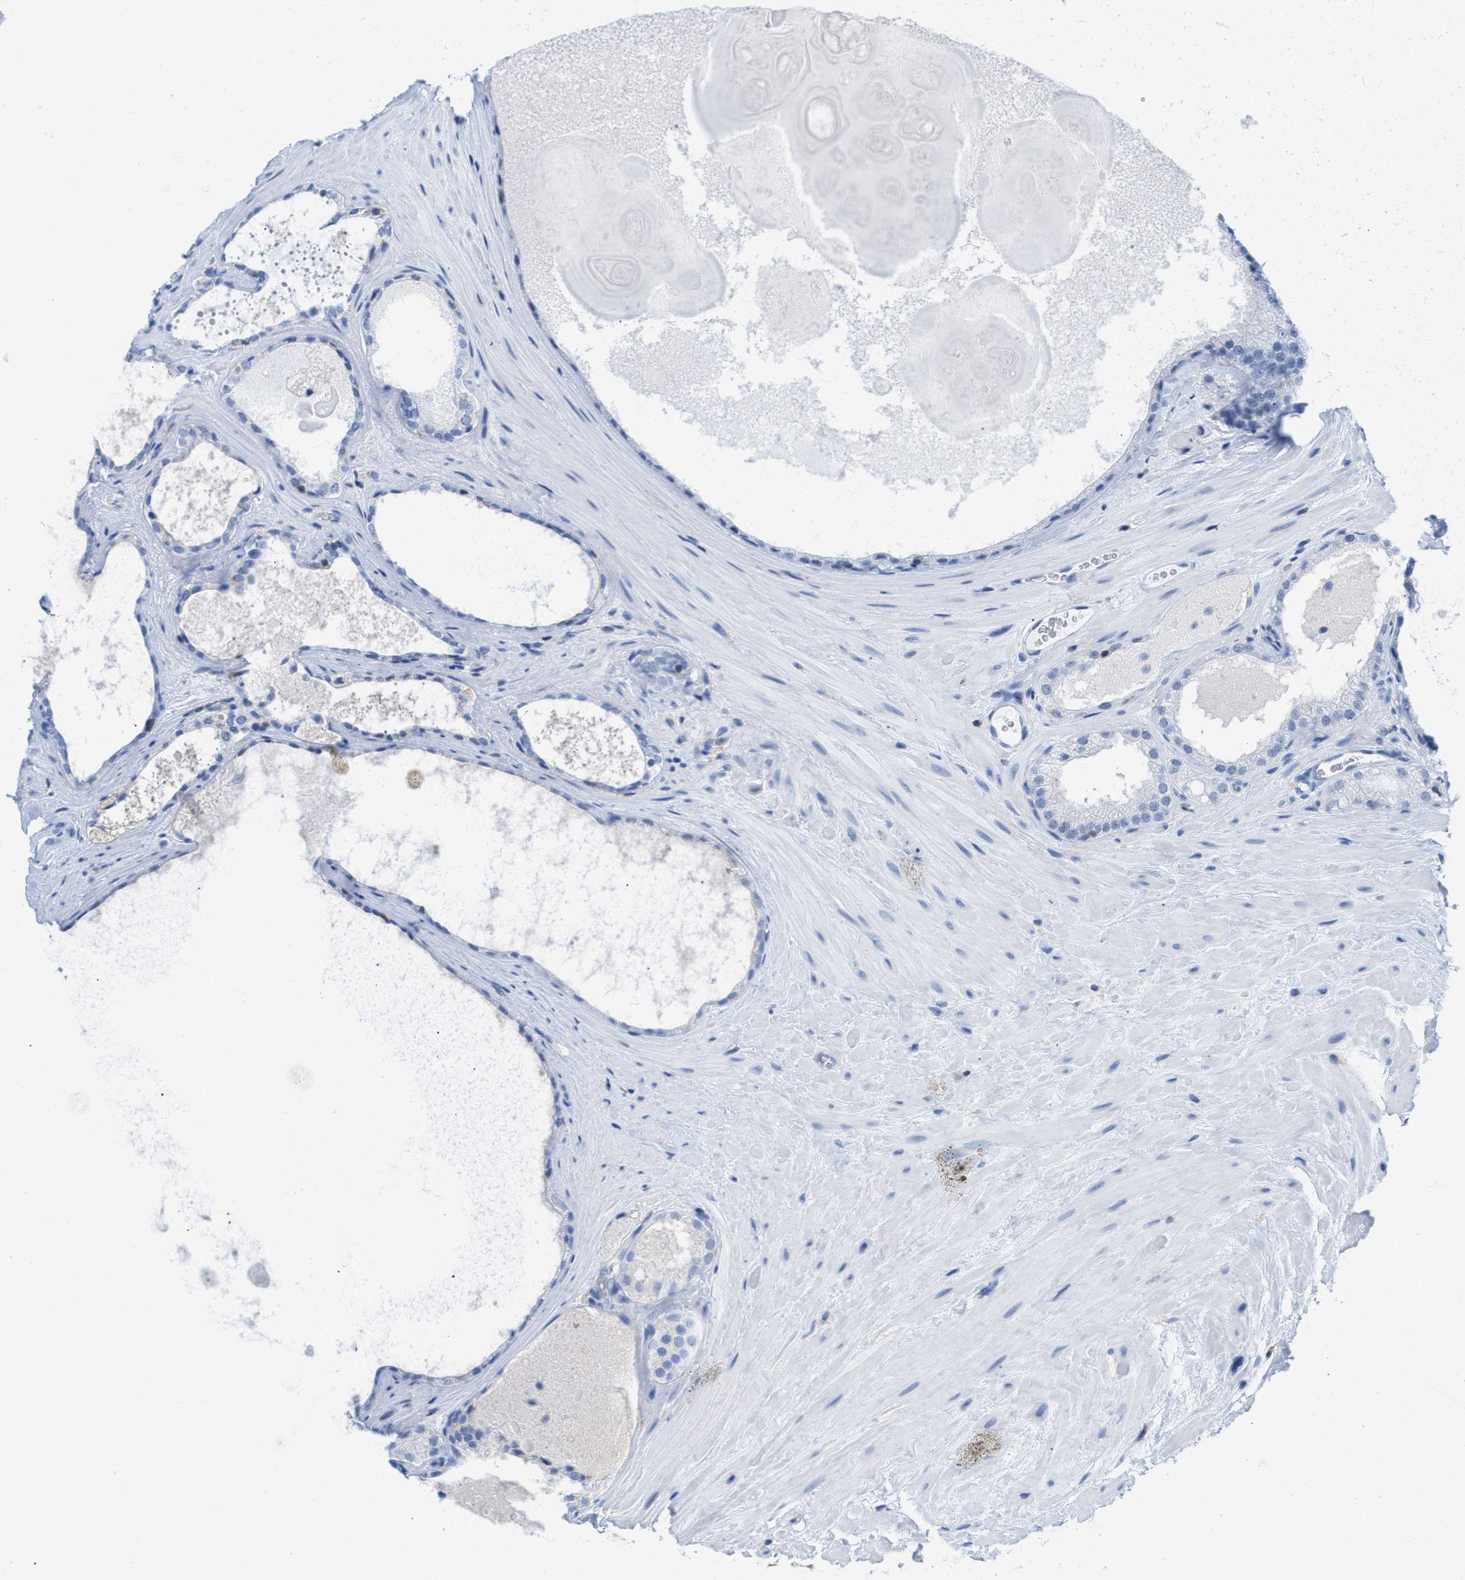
{"staining": {"intensity": "negative", "quantity": "none", "location": "none"}, "tissue": "prostate cancer", "cell_type": "Tumor cells", "image_type": "cancer", "snomed": [{"axis": "morphology", "description": "Adenocarcinoma, Low grade"}, {"axis": "topography", "description": "Prostate"}], "caption": "Immunohistochemistry image of neoplastic tissue: prostate cancer (low-grade adenocarcinoma) stained with DAB demonstrates no significant protein expression in tumor cells. The staining is performed using DAB (3,3'-diaminobenzidine) brown chromogen with nuclei counter-stained in using hematoxylin.", "gene": "IL16", "patient": {"sex": "male", "age": 65}}